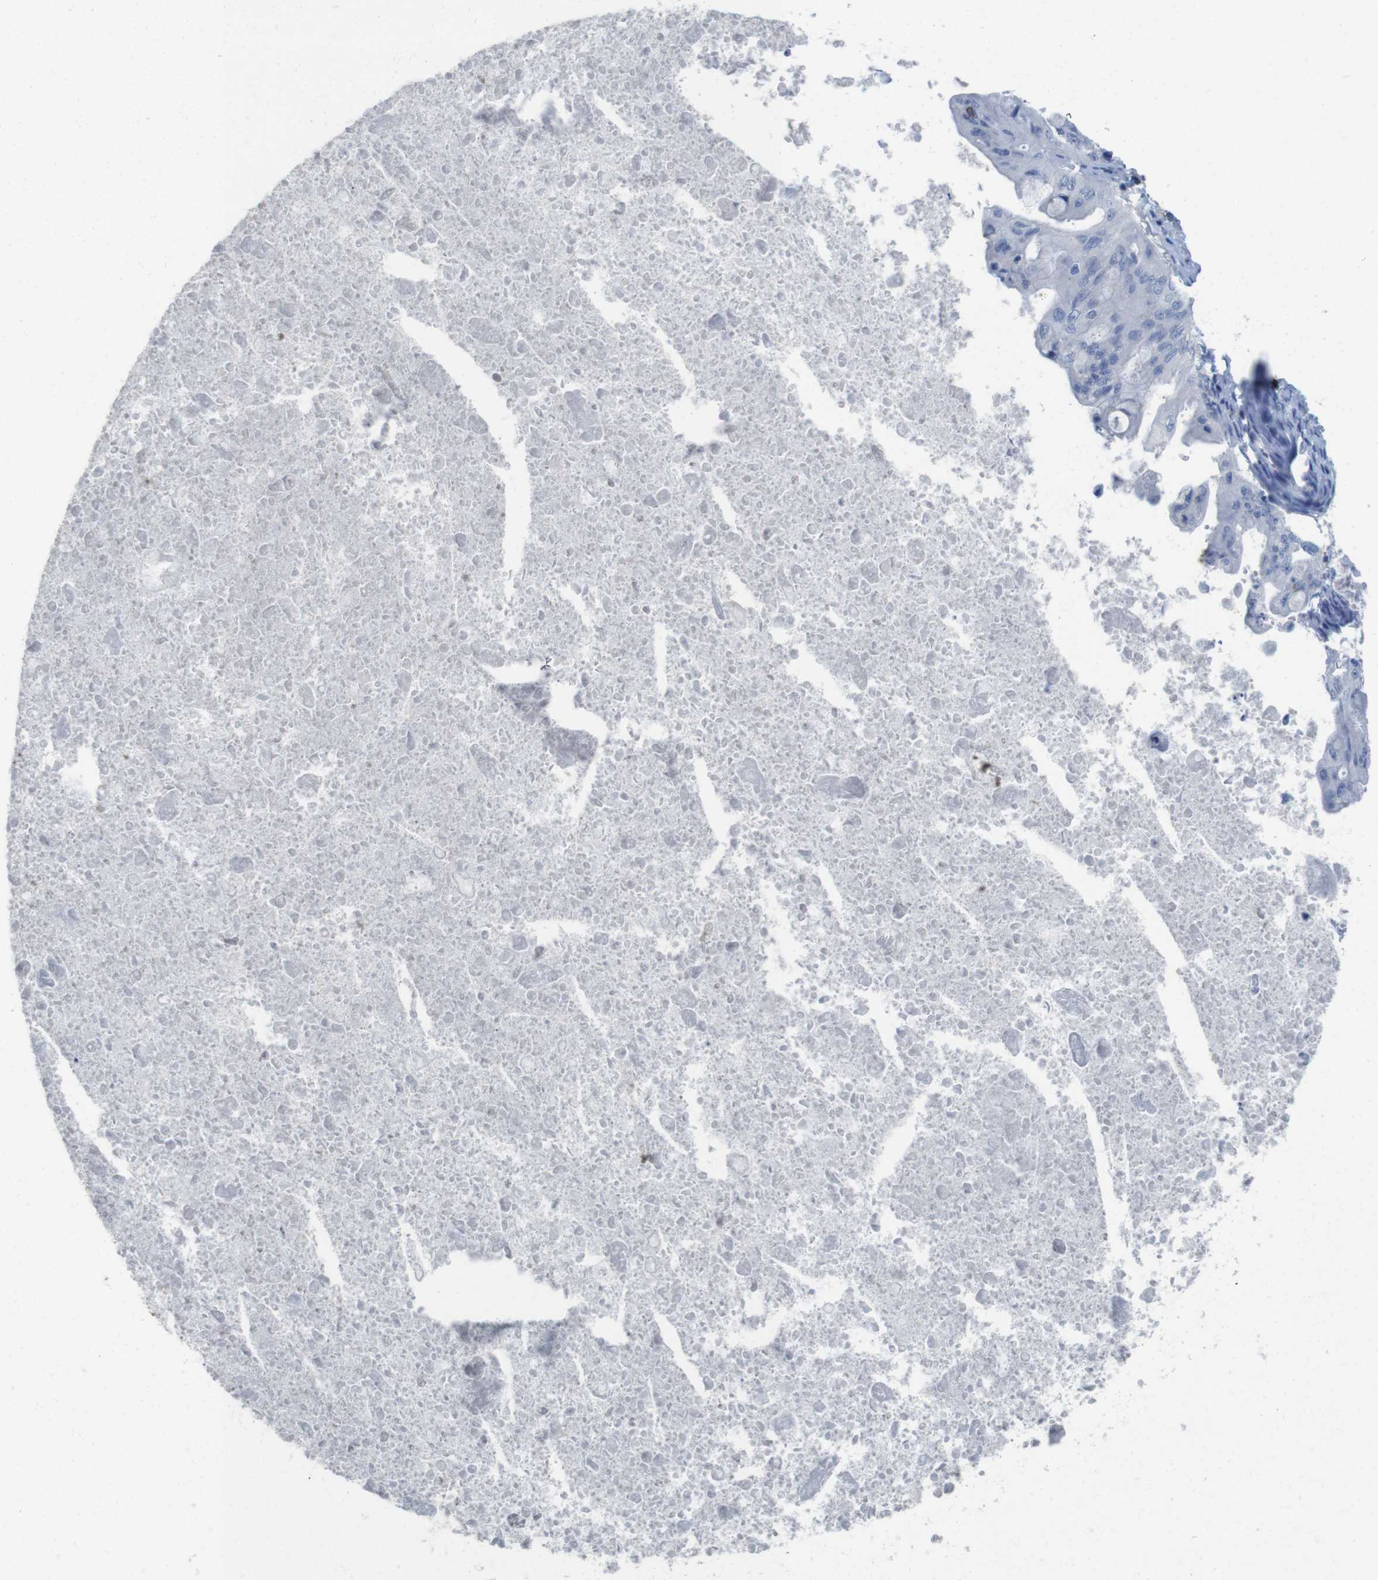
{"staining": {"intensity": "negative", "quantity": "none", "location": "none"}, "tissue": "ovarian cancer", "cell_type": "Tumor cells", "image_type": "cancer", "snomed": [{"axis": "morphology", "description": "Cystadenocarcinoma, mucinous, NOS"}, {"axis": "topography", "description": "Ovary"}], "caption": "The photomicrograph exhibits no staining of tumor cells in ovarian cancer.", "gene": "CD5", "patient": {"sex": "female", "age": 37}}